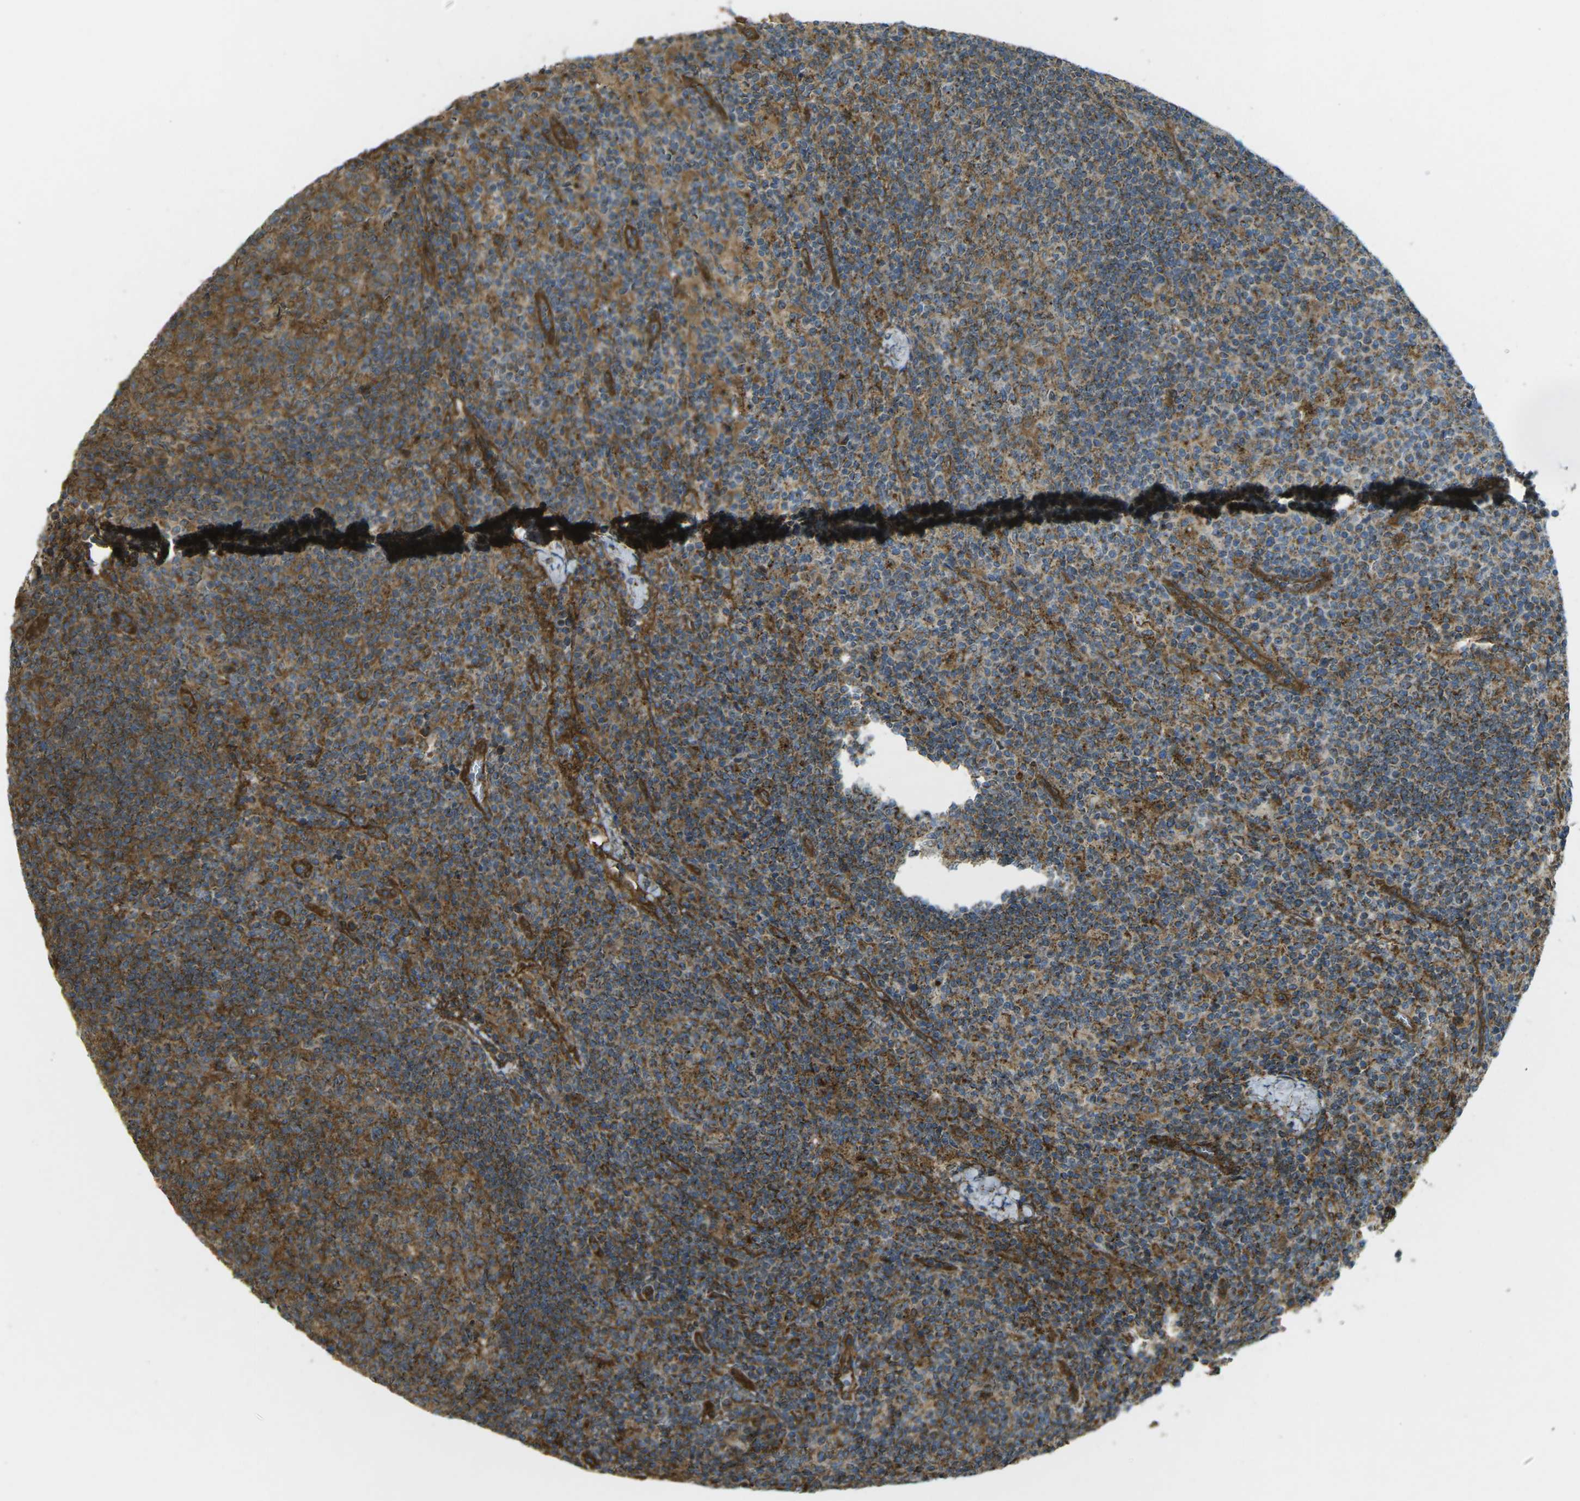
{"staining": {"intensity": "strong", "quantity": "25%-75%", "location": "cytoplasmic/membranous"}, "tissue": "lymph node", "cell_type": "Germinal center cells", "image_type": "normal", "snomed": [{"axis": "morphology", "description": "Normal tissue, NOS"}, {"axis": "morphology", "description": "Inflammation, NOS"}, {"axis": "topography", "description": "Lymph node"}], "caption": "Lymph node stained with immunohistochemistry displays strong cytoplasmic/membranous expression in approximately 25%-75% of germinal center cells.", "gene": "CHMP3", "patient": {"sex": "male", "age": 55}}